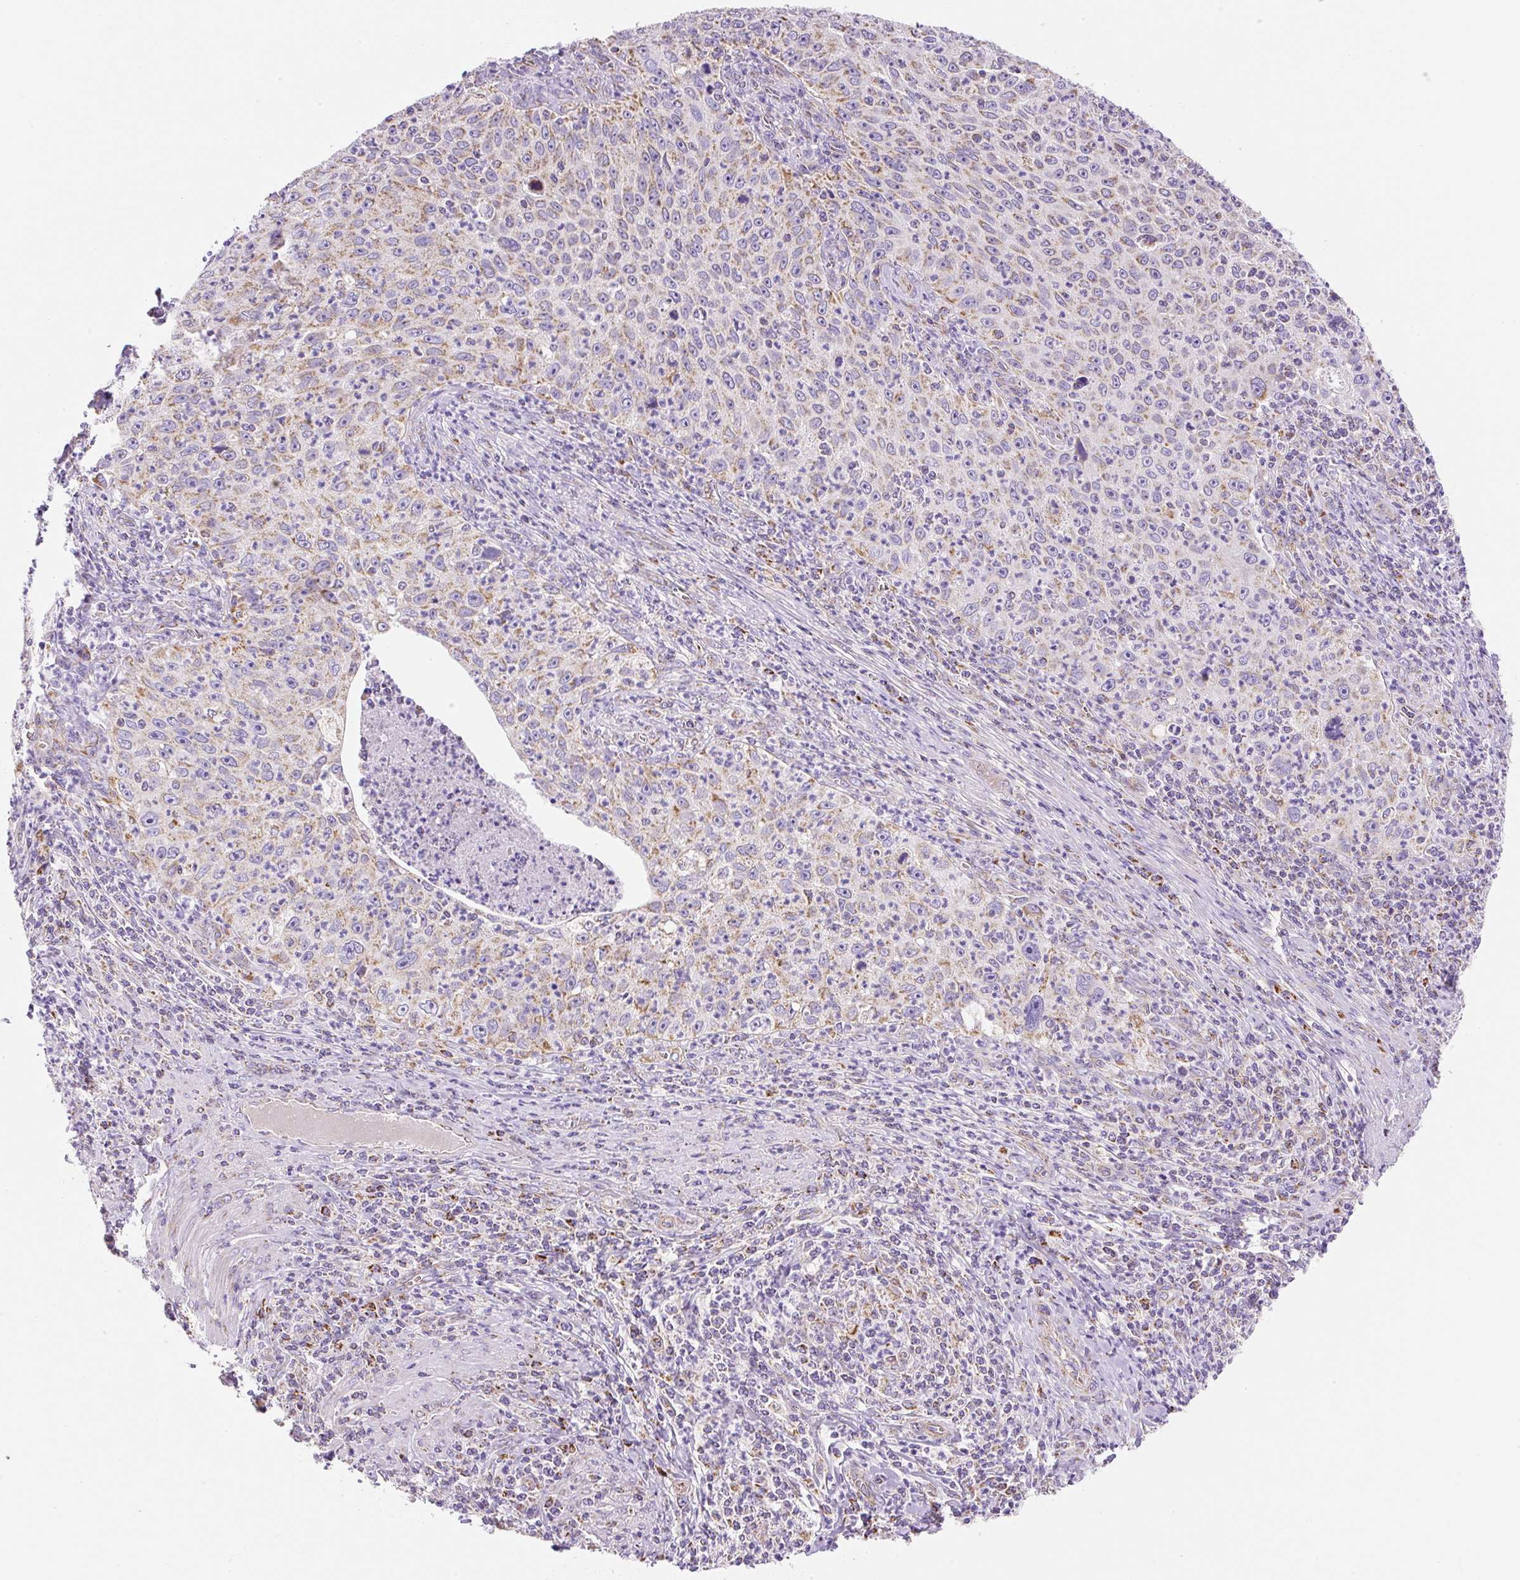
{"staining": {"intensity": "moderate", "quantity": "25%-75%", "location": "cytoplasmic/membranous"}, "tissue": "cervical cancer", "cell_type": "Tumor cells", "image_type": "cancer", "snomed": [{"axis": "morphology", "description": "Squamous cell carcinoma, NOS"}, {"axis": "topography", "description": "Cervix"}], "caption": "IHC histopathology image of neoplastic tissue: cervical squamous cell carcinoma stained using immunohistochemistry reveals medium levels of moderate protein expression localized specifically in the cytoplasmic/membranous of tumor cells, appearing as a cytoplasmic/membranous brown color.", "gene": "DAAM2", "patient": {"sex": "female", "age": 30}}